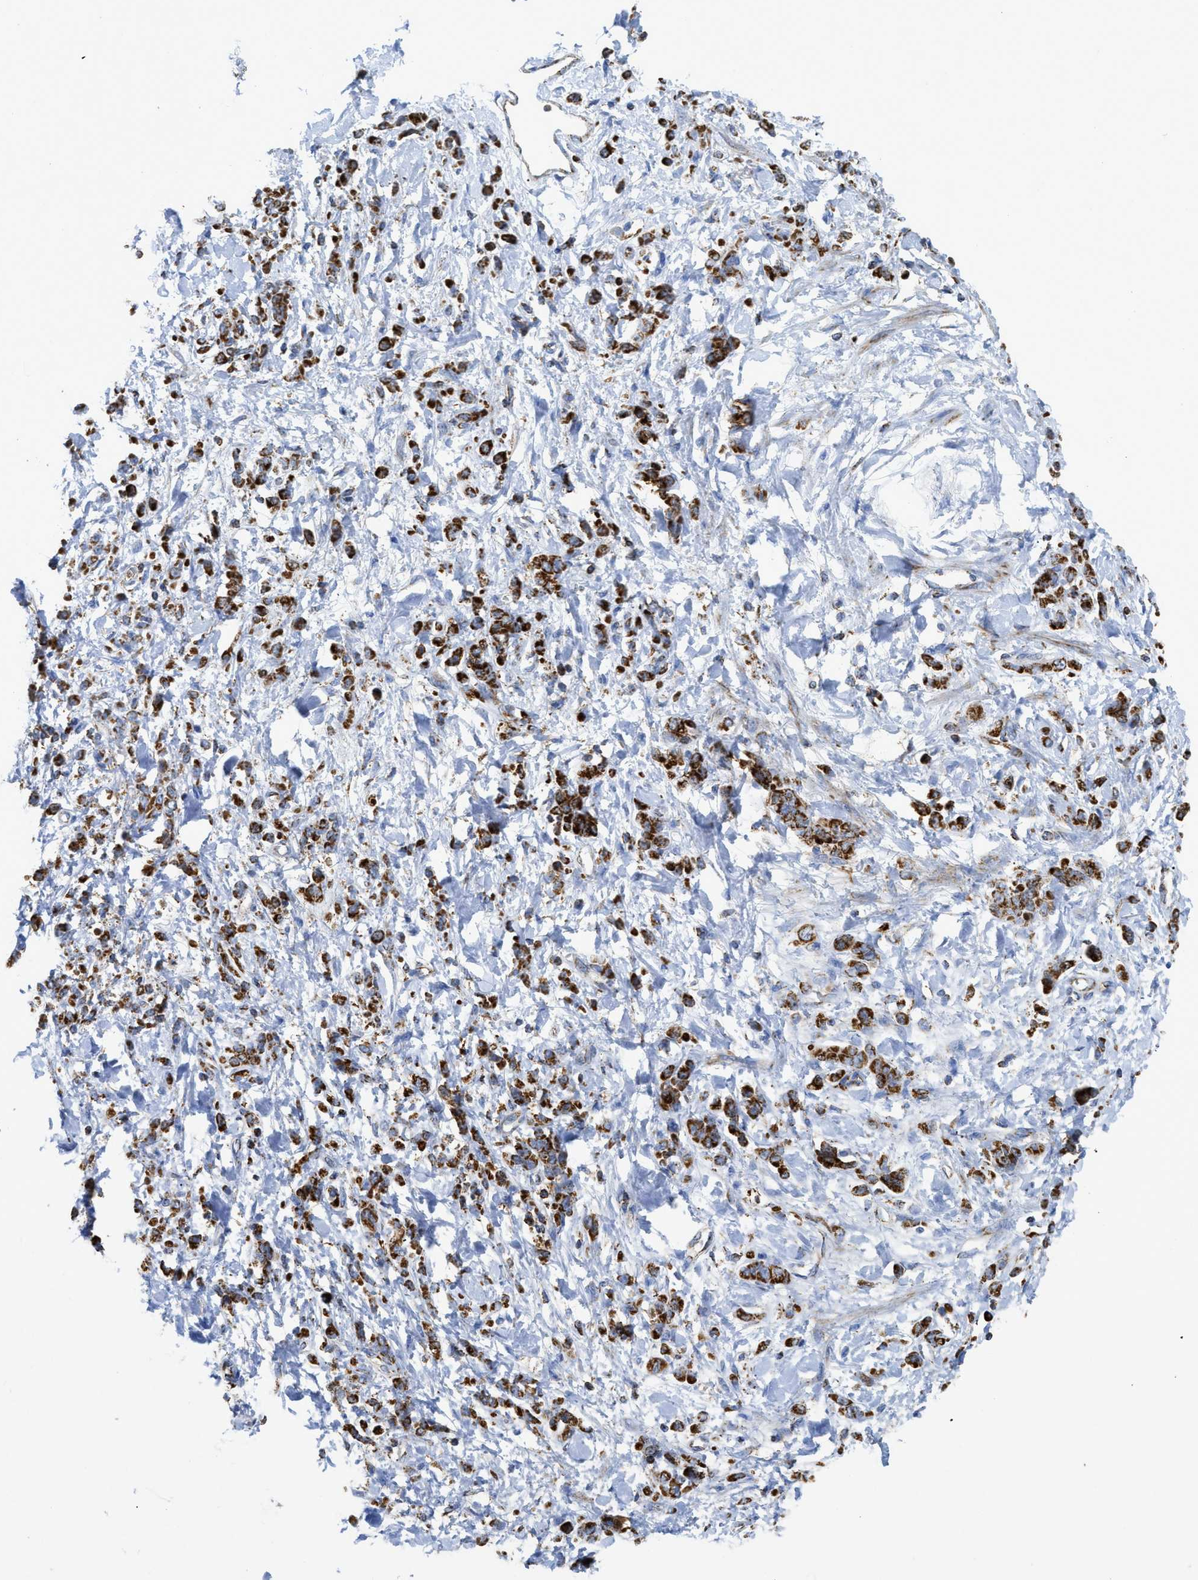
{"staining": {"intensity": "strong", "quantity": ">75%", "location": "cytoplasmic/membranous"}, "tissue": "stomach cancer", "cell_type": "Tumor cells", "image_type": "cancer", "snomed": [{"axis": "morphology", "description": "Normal tissue, NOS"}, {"axis": "morphology", "description": "Adenocarcinoma, NOS"}, {"axis": "topography", "description": "Stomach"}], "caption": "Stomach adenocarcinoma stained with IHC demonstrates strong cytoplasmic/membranous expression in approximately >75% of tumor cells.", "gene": "SQOR", "patient": {"sex": "male", "age": 82}}